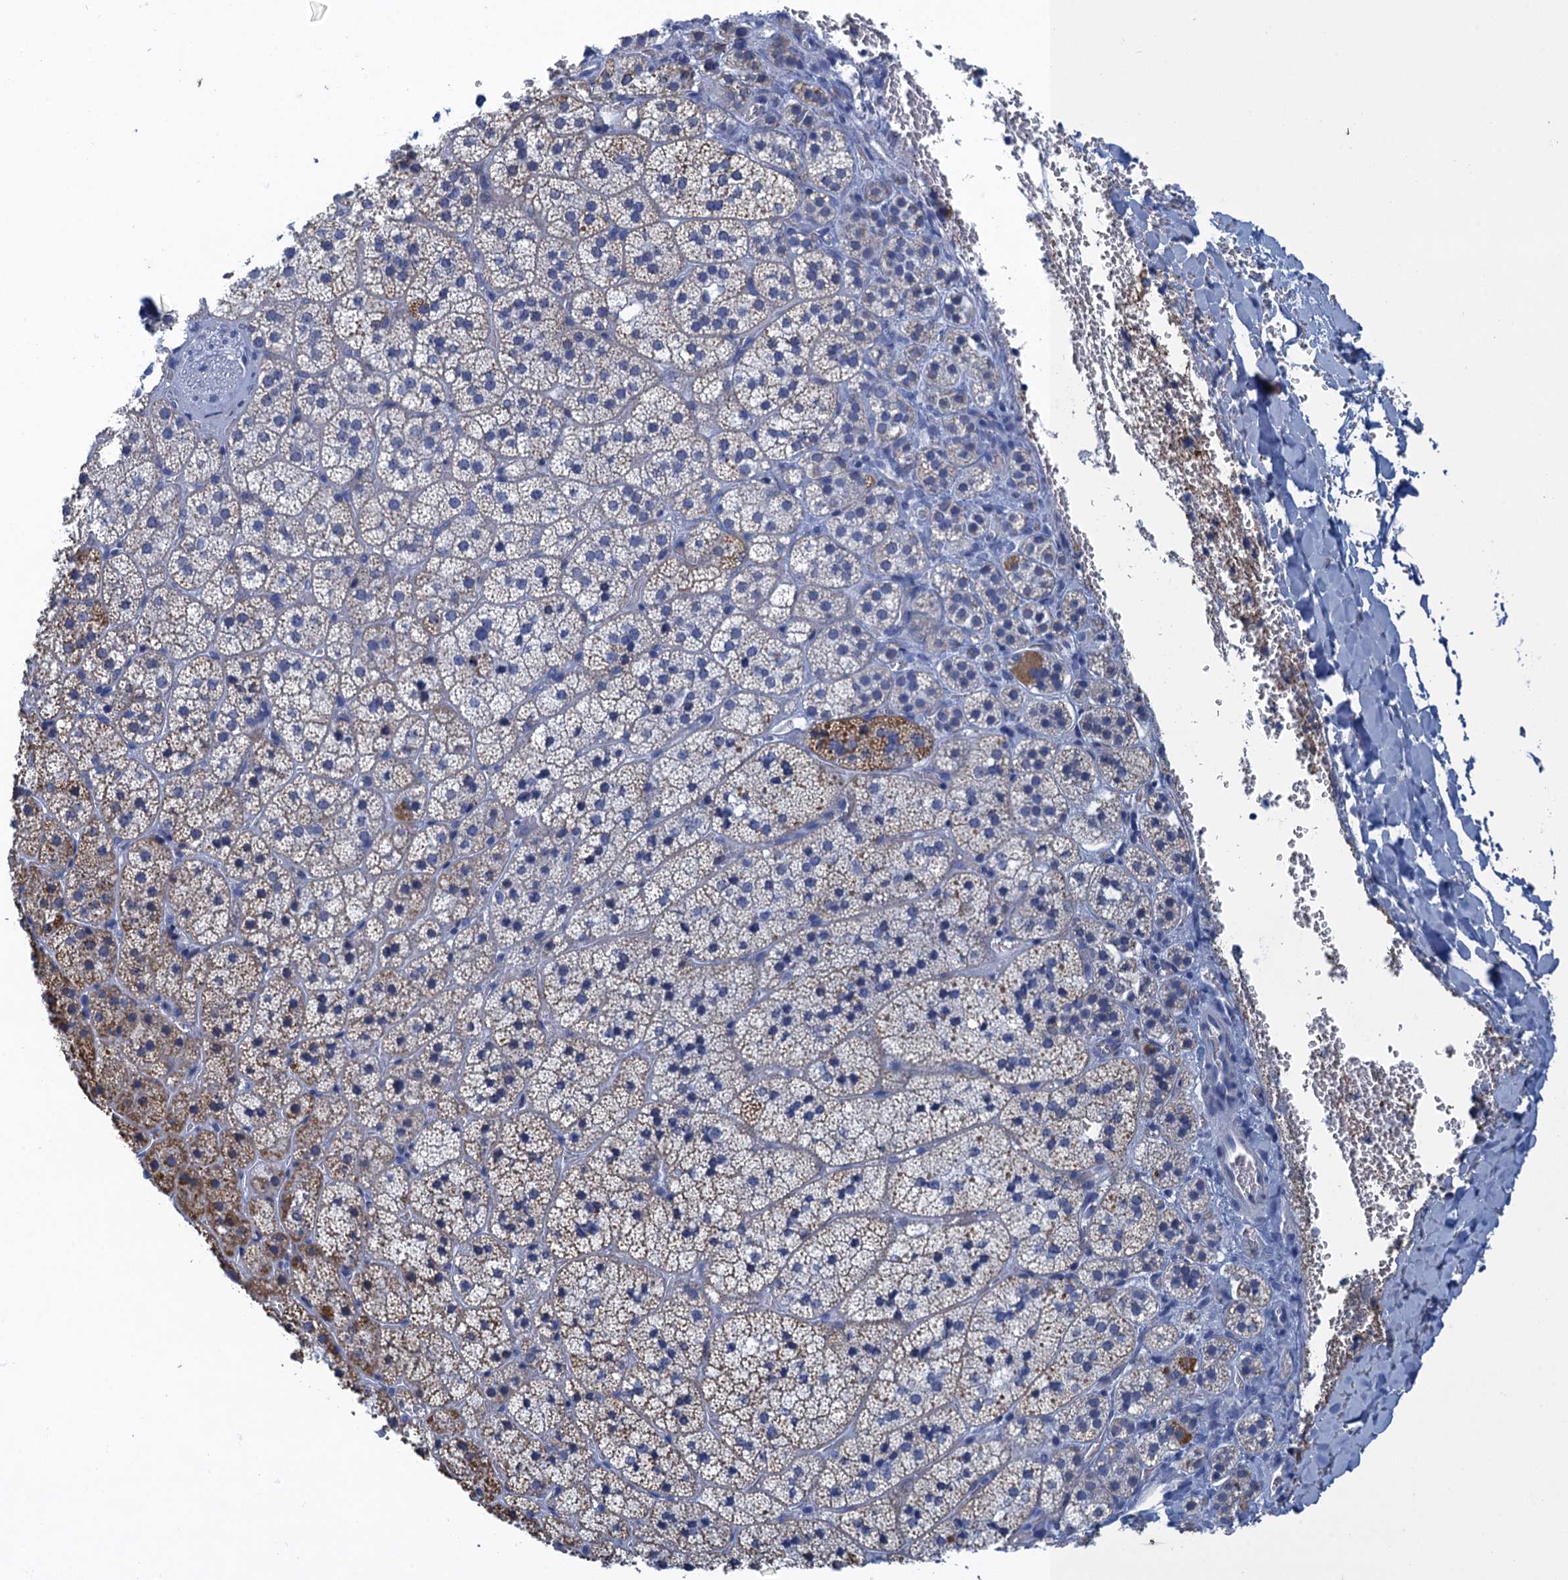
{"staining": {"intensity": "moderate", "quantity": "<25%", "location": "cytoplasmic/membranous"}, "tissue": "adrenal gland", "cell_type": "Glandular cells", "image_type": "normal", "snomed": [{"axis": "morphology", "description": "Normal tissue, NOS"}, {"axis": "topography", "description": "Adrenal gland"}], "caption": "High-magnification brightfield microscopy of benign adrenal gland stained with DAB (3,3'-diaminobenzidine) (brown) and counterstained with hematoxylin (blue). glandular cells exhibit moderate cytoplasmic/membranous staining is identified in about<25% of cells. The staining was performed using DAB to visualize the protein expression in brown, while the nuclei were stained in blue with hematoxylin (Magnification: 20x).", "gene": "SCEL", "patient": {"sex": "female", "age": 44}}